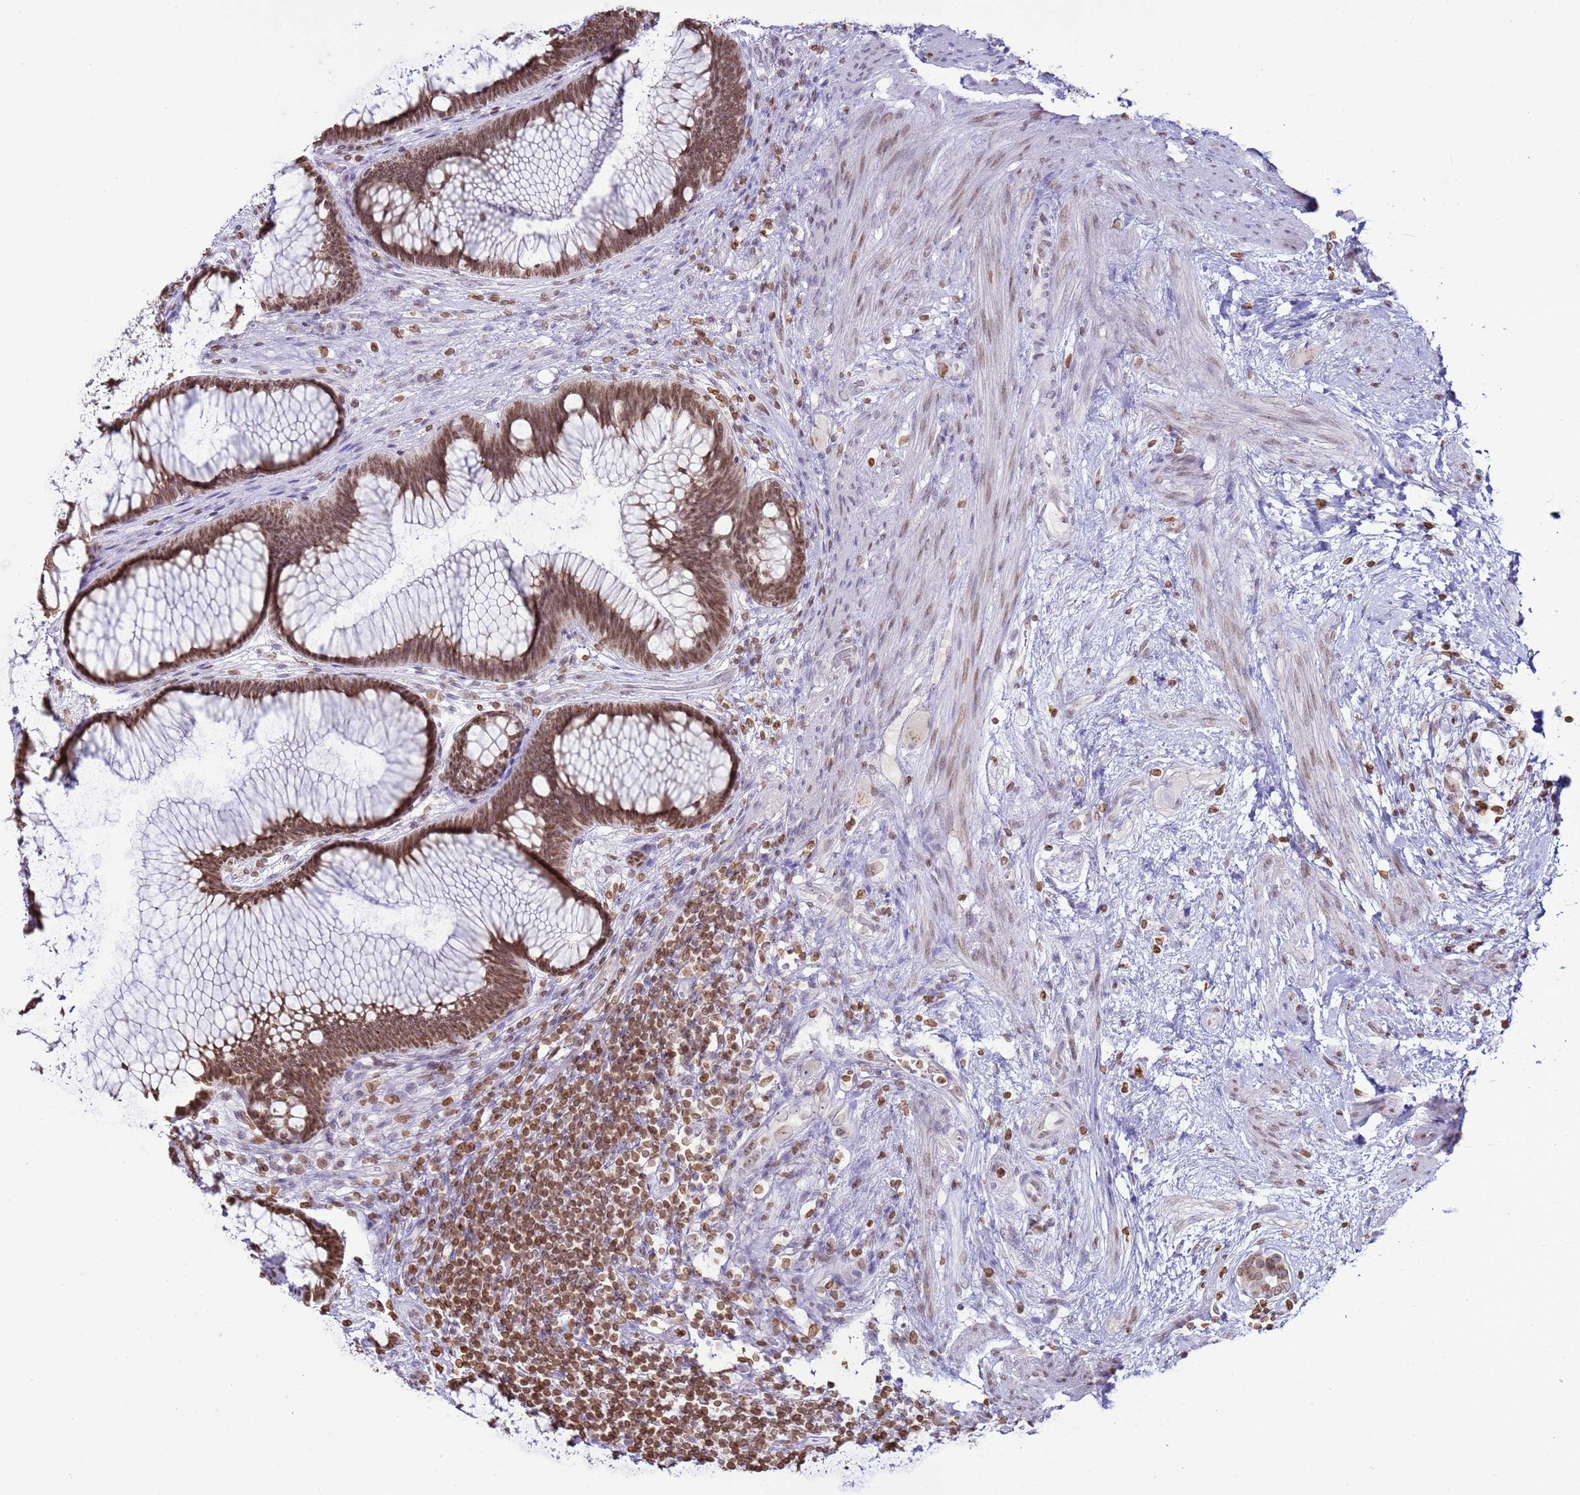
{"staining": {"intensity": "moderate", "quantity": ">75%", "location": "cytoplasmic/membranous,nuclear"}, "tissue": "rectum", "cell_type": "Glandular cells", "image_type": "normal", "snomed": [{"axis": "morphology", "description": "Normal tissue, NOS"}, {"axis": "topography", "description": "Rectum"}], "caption": "This histopathology image demonstrates immunohistochemistry (IHC) staining of normal human rectum, with medium moderate cytoplasmic/membranous,nuclear expression in about >75% of glandular cells.", "gene": "DHX37", "patient": {"sex": "male", "age": 51}}